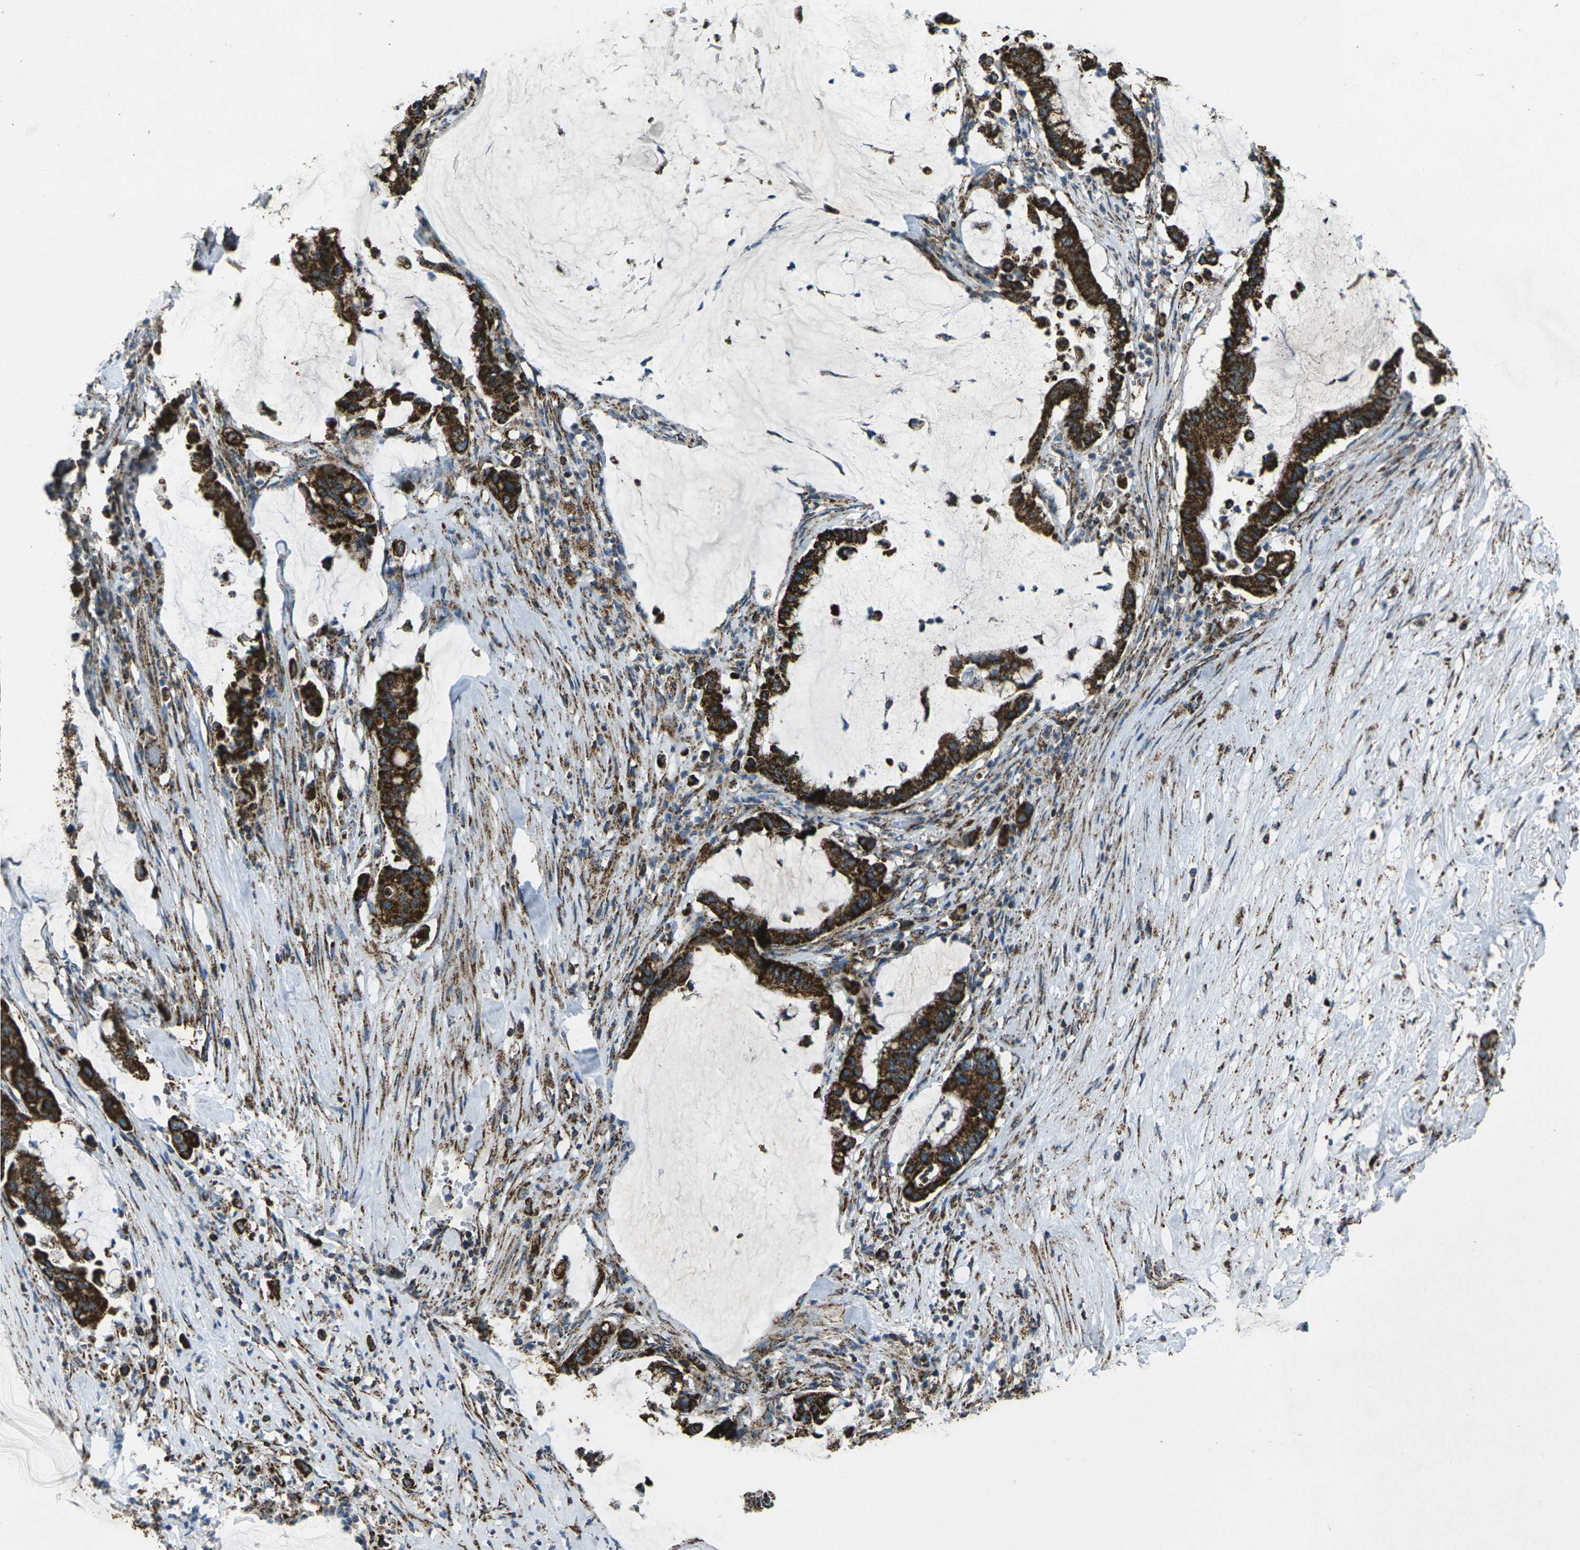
{"staining": {"intensity": "strong", "quantity": ">75%", "location": "cytoplasmic/membranous"}, "tissue": "pancreatic cancer", "cell_type": "Tumor cells", "image_type": "cancer", "snomed": [{"axis": "morphology", "description": "Adenocarcinoma, NOS"}, {"axis": "topography", "description": "Pancreas"}], "caption": "Strong cytoplasmic/membranous staining for a protein is present in about >75% of tumor cells of adenocarcinoma (pancreatic) using immunohistochemistry (IHC).", "gene": "KLHL5", "patient": {"sex": "male", "age": 41}}